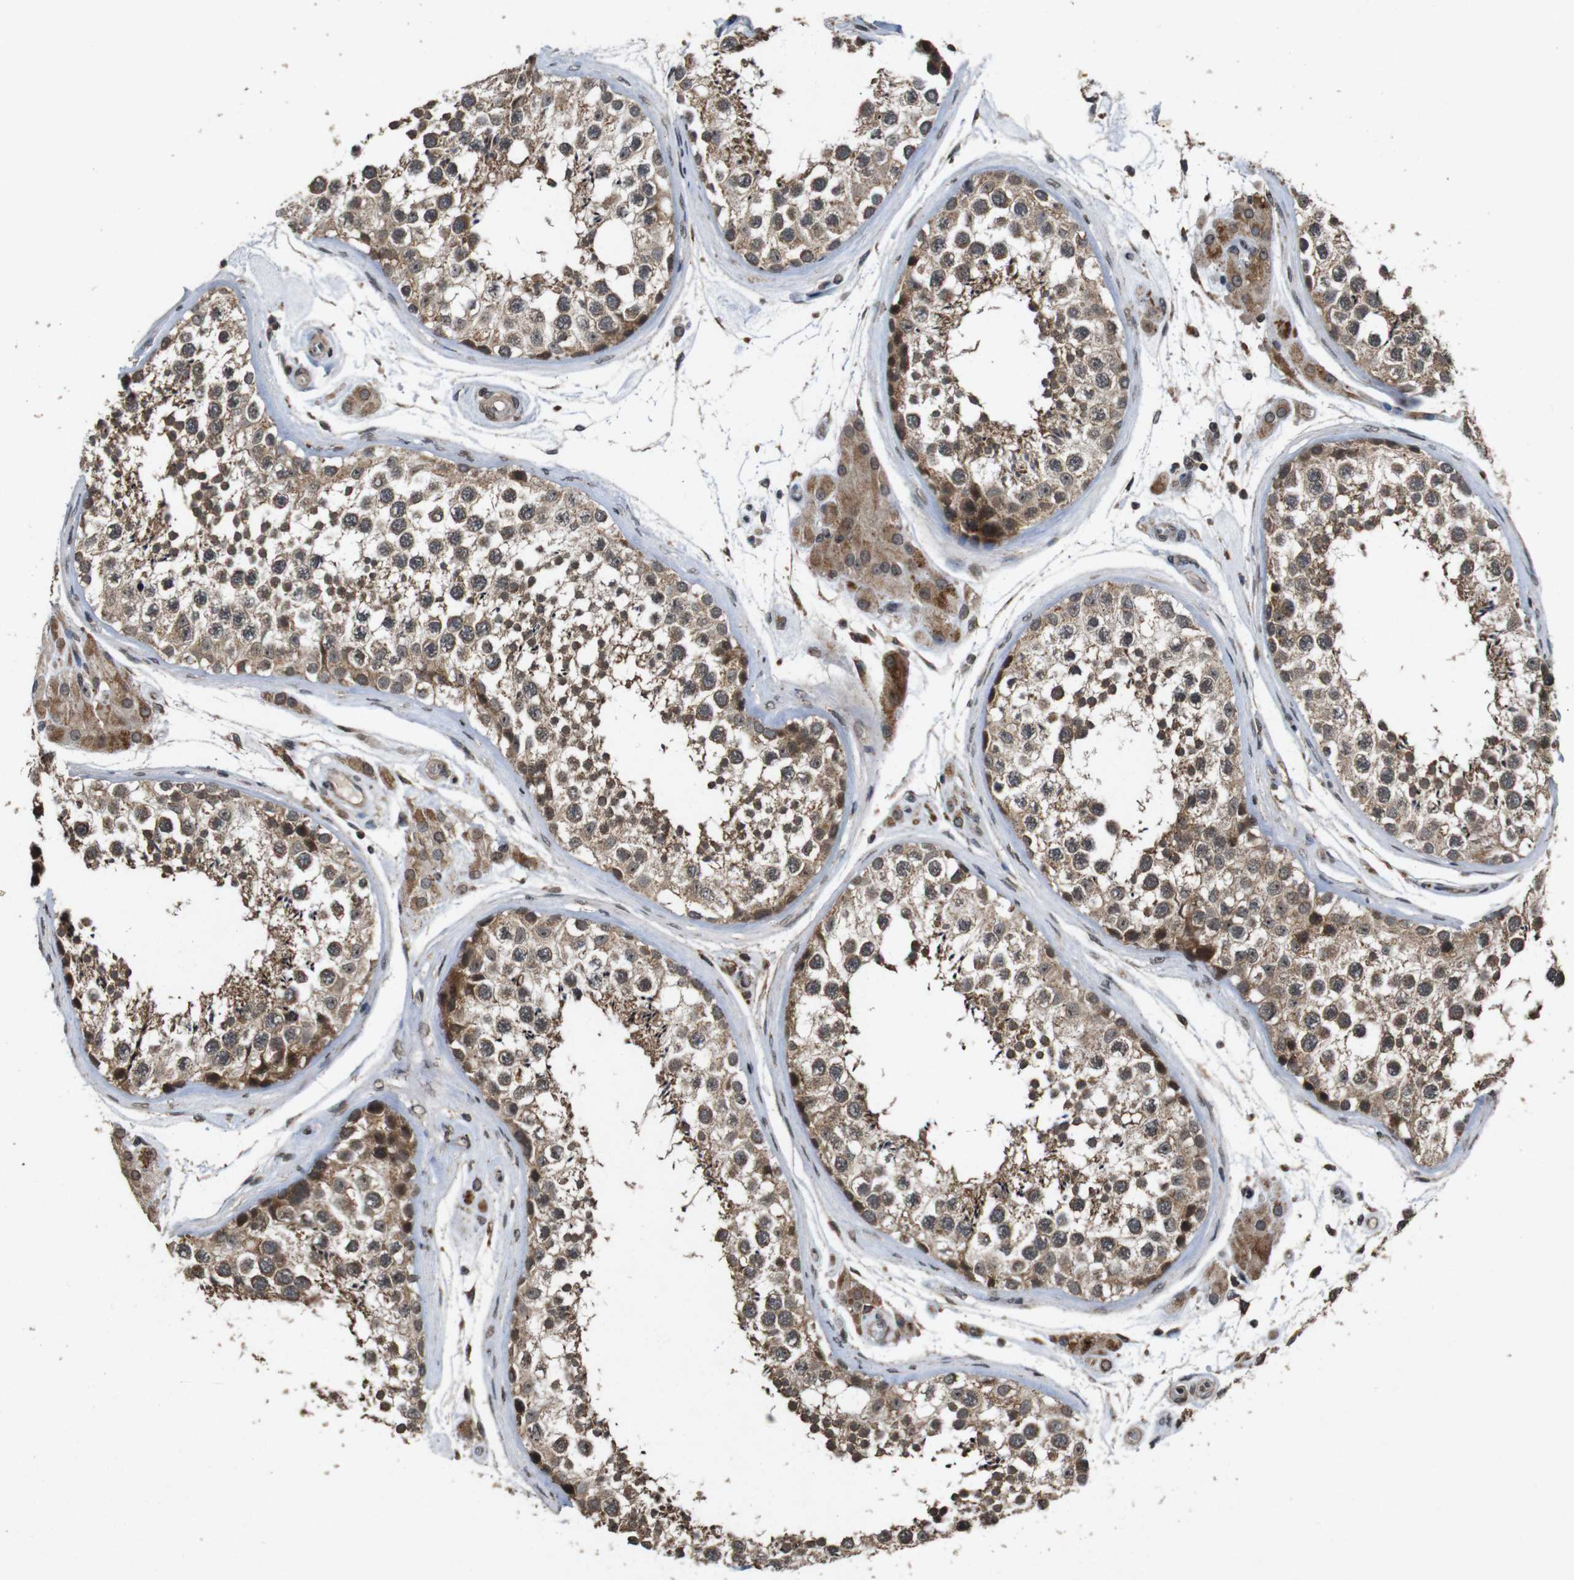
{"staining": {"intensity": "moderate", "quantity": "25%-75%", "location": "cytoplasmic/membranous"}, "tissue": "testis", "cell_type": "Cells in seminiferous ducts", "image_type": "normal", "snomed": [{"axis": "morphology", "description": "Normal tissue, NOS"}, {"axis": "topography", "description": "Testis"}], "caption": "A histopathology image showing moderate cytoplasmic/membranous expression in approximately 25%-75% of cells in seminiferous ducts in unremarkable testis, as visualized by brown immunohistochemical staining.", "gene": "SORL1", "patient": {"sex": "male", "age": 46}}